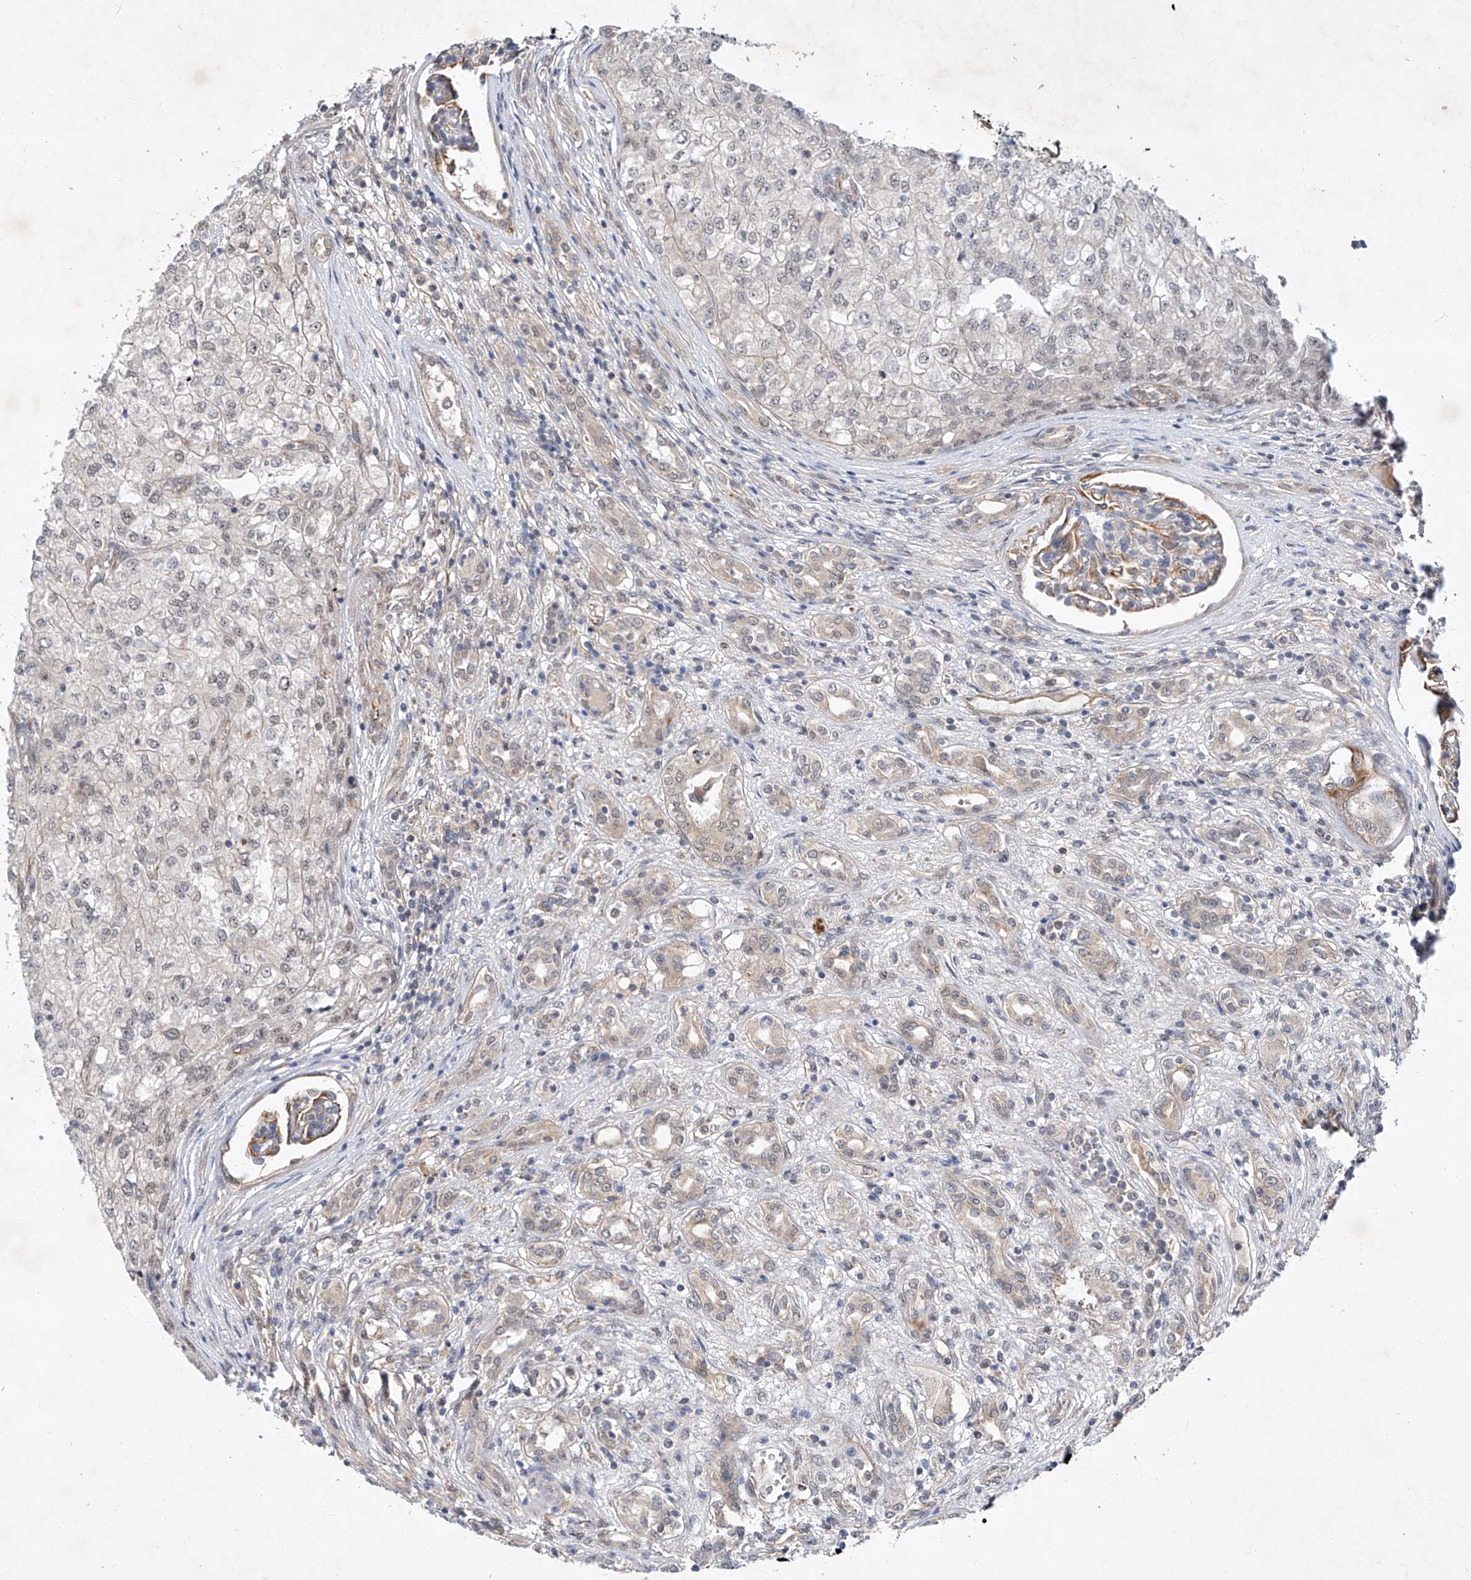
{"staining": {"intensity": "negative", "quantity": "none", "location": "none"}, "tissue": "renal cancer", "cell_type": "Tumor cells", "image_type": "cancer", "snomed": [{"axis": "morphology", "description": "Adenocarcinoma, NOS"}, {"axis": "topography", "description": "Kidney"}], "caption": "Tumor cells show no significant protein staining in renal cancer. (DAB (3,3'-diaminobenzidine) IHC, high magnification).", "gene": "AMD1", "patient": {"sex": "female", "age": 54}}